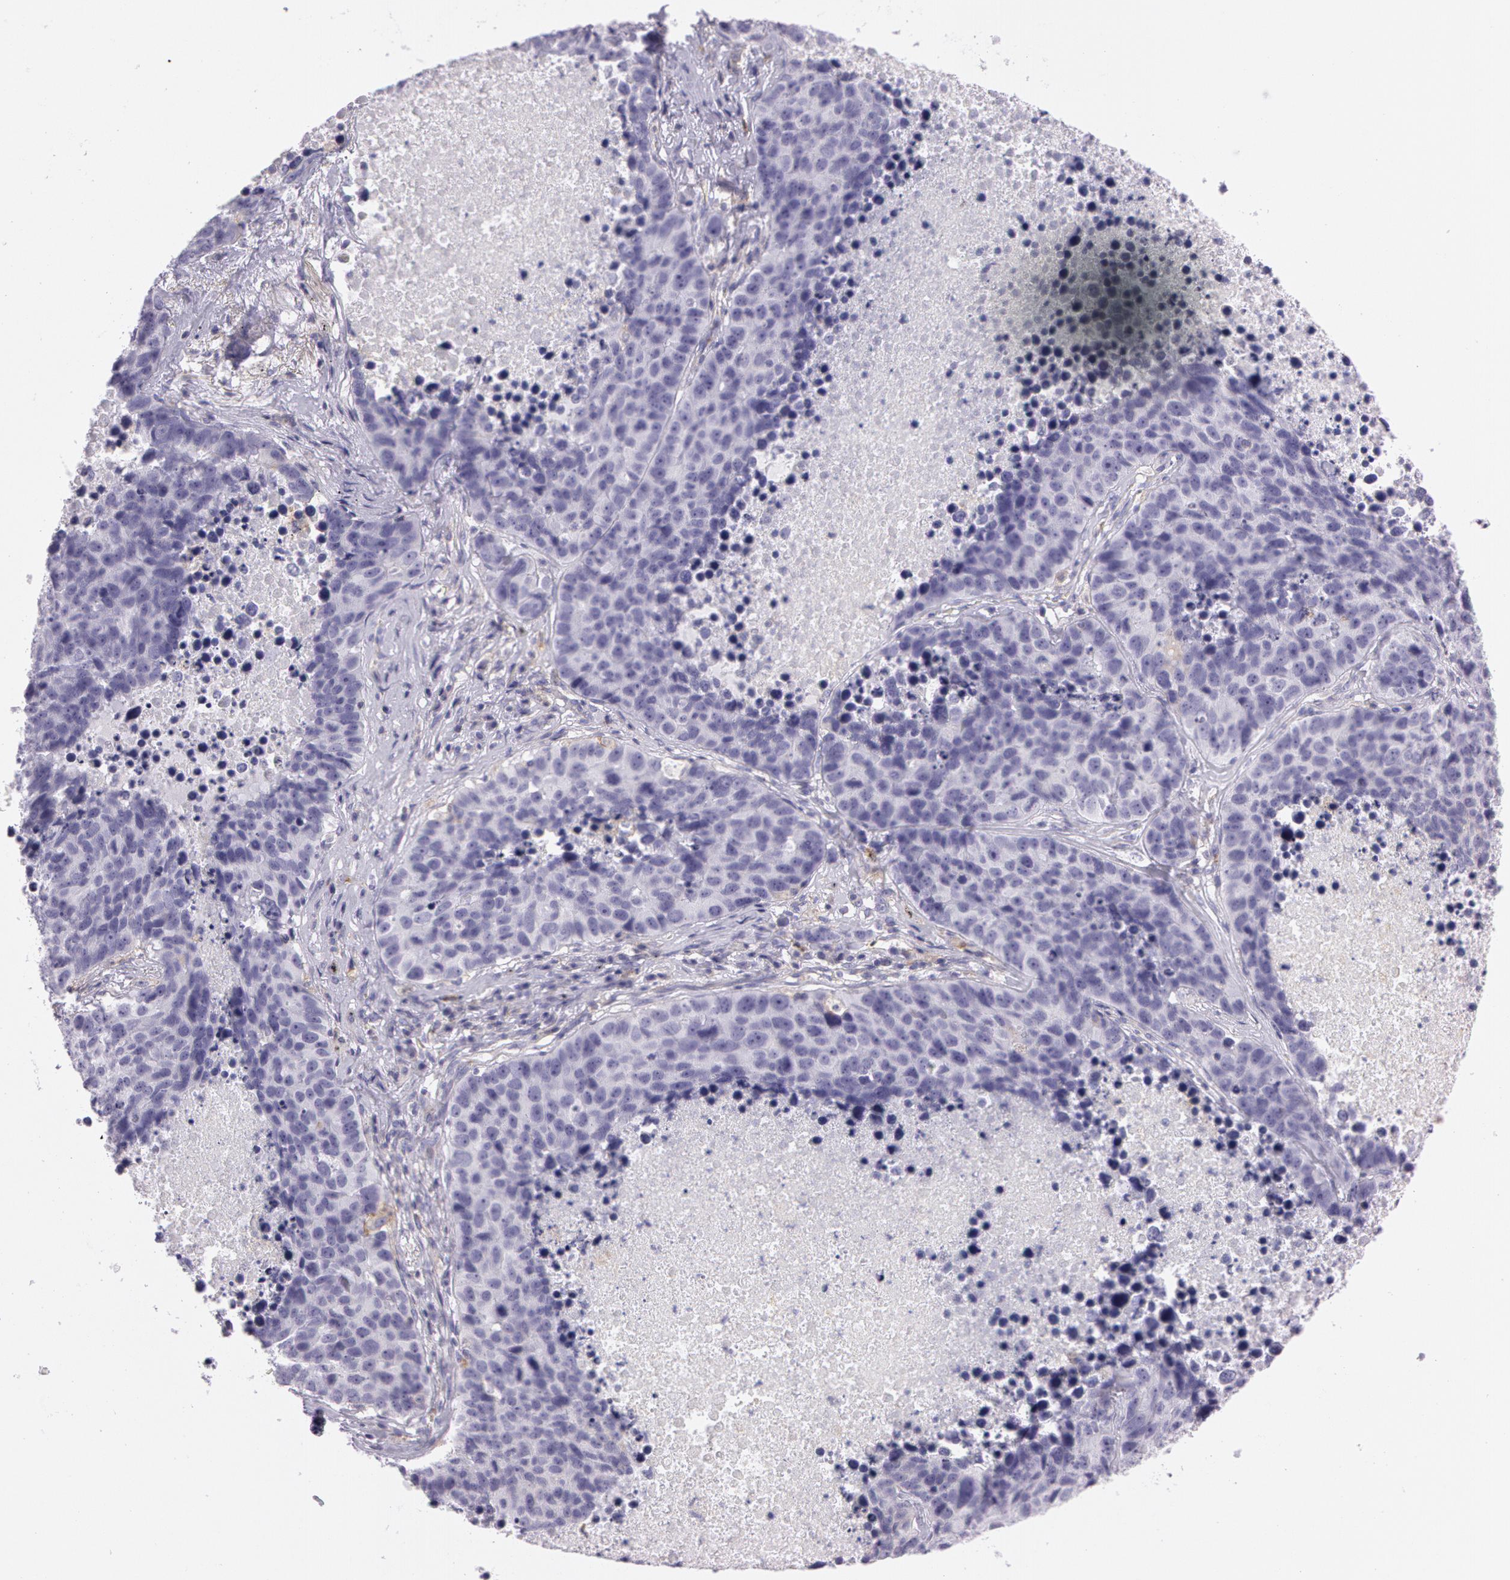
{"staining": {"intensity": "negative", "quantity": "none", "location": "none"}, "tissue": "lung cancer", "cell_type": "Tumor cells", "image_type": "cancer", "snomed": [{"axis": "morphology", "description": "Carcinoid, malignant, NOS"}, {"axis": "topography", "description": "Lung"}], "caption": "Tumor cells show no significant staining in lung cancer. (Stains: DAB IHC with hematoxylin counter stain, Microscopy: brightfield microscopy at high magnification).", "gene": "LY75", "patient": {"sex": "male", "age": 60}}